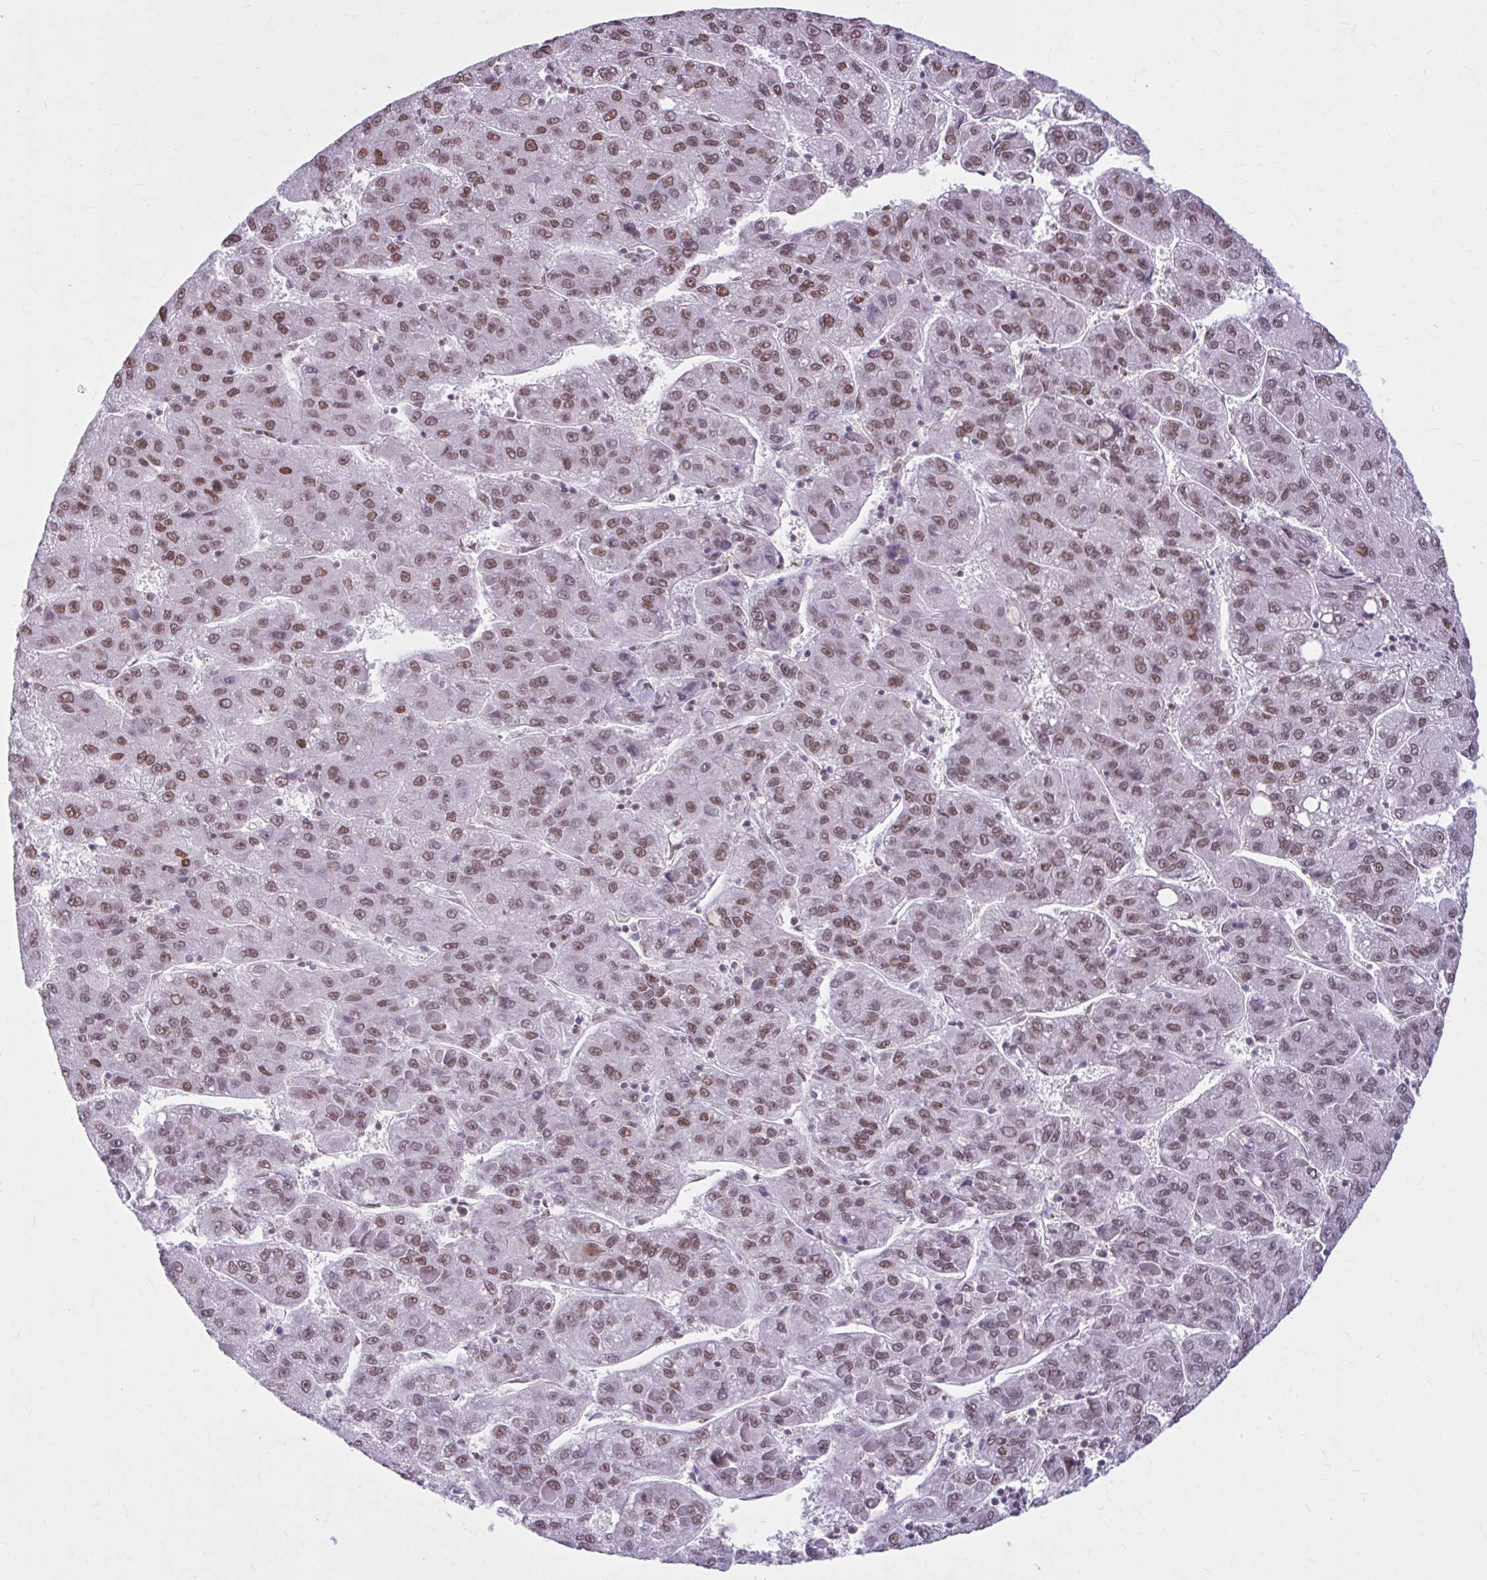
{"staining": {"intensity": "moderate", "quantity": ">75%", "location": "nuclear"}, "tissue": "liver cancer", "cell_type": "Tumor cells", "image_type": "cancer", "snomed": [{"axis": "morphology", "description": "Carcinoma, Hepatocellular, NOS"}, {"axis": "topography", "description": "Liver"}], "caption": "High-magnification brightfield microscopy of liver cancer stained with DAB (3,3'-diaminobenzidine) (brown) and counterstained with hematoxylin (blue). tumor cells exhibit moderate nuclear expression is appreciated in approximately>75% of cells.", "gene": "PABIR1", "patient": {"sex": "female", "age": 82}}